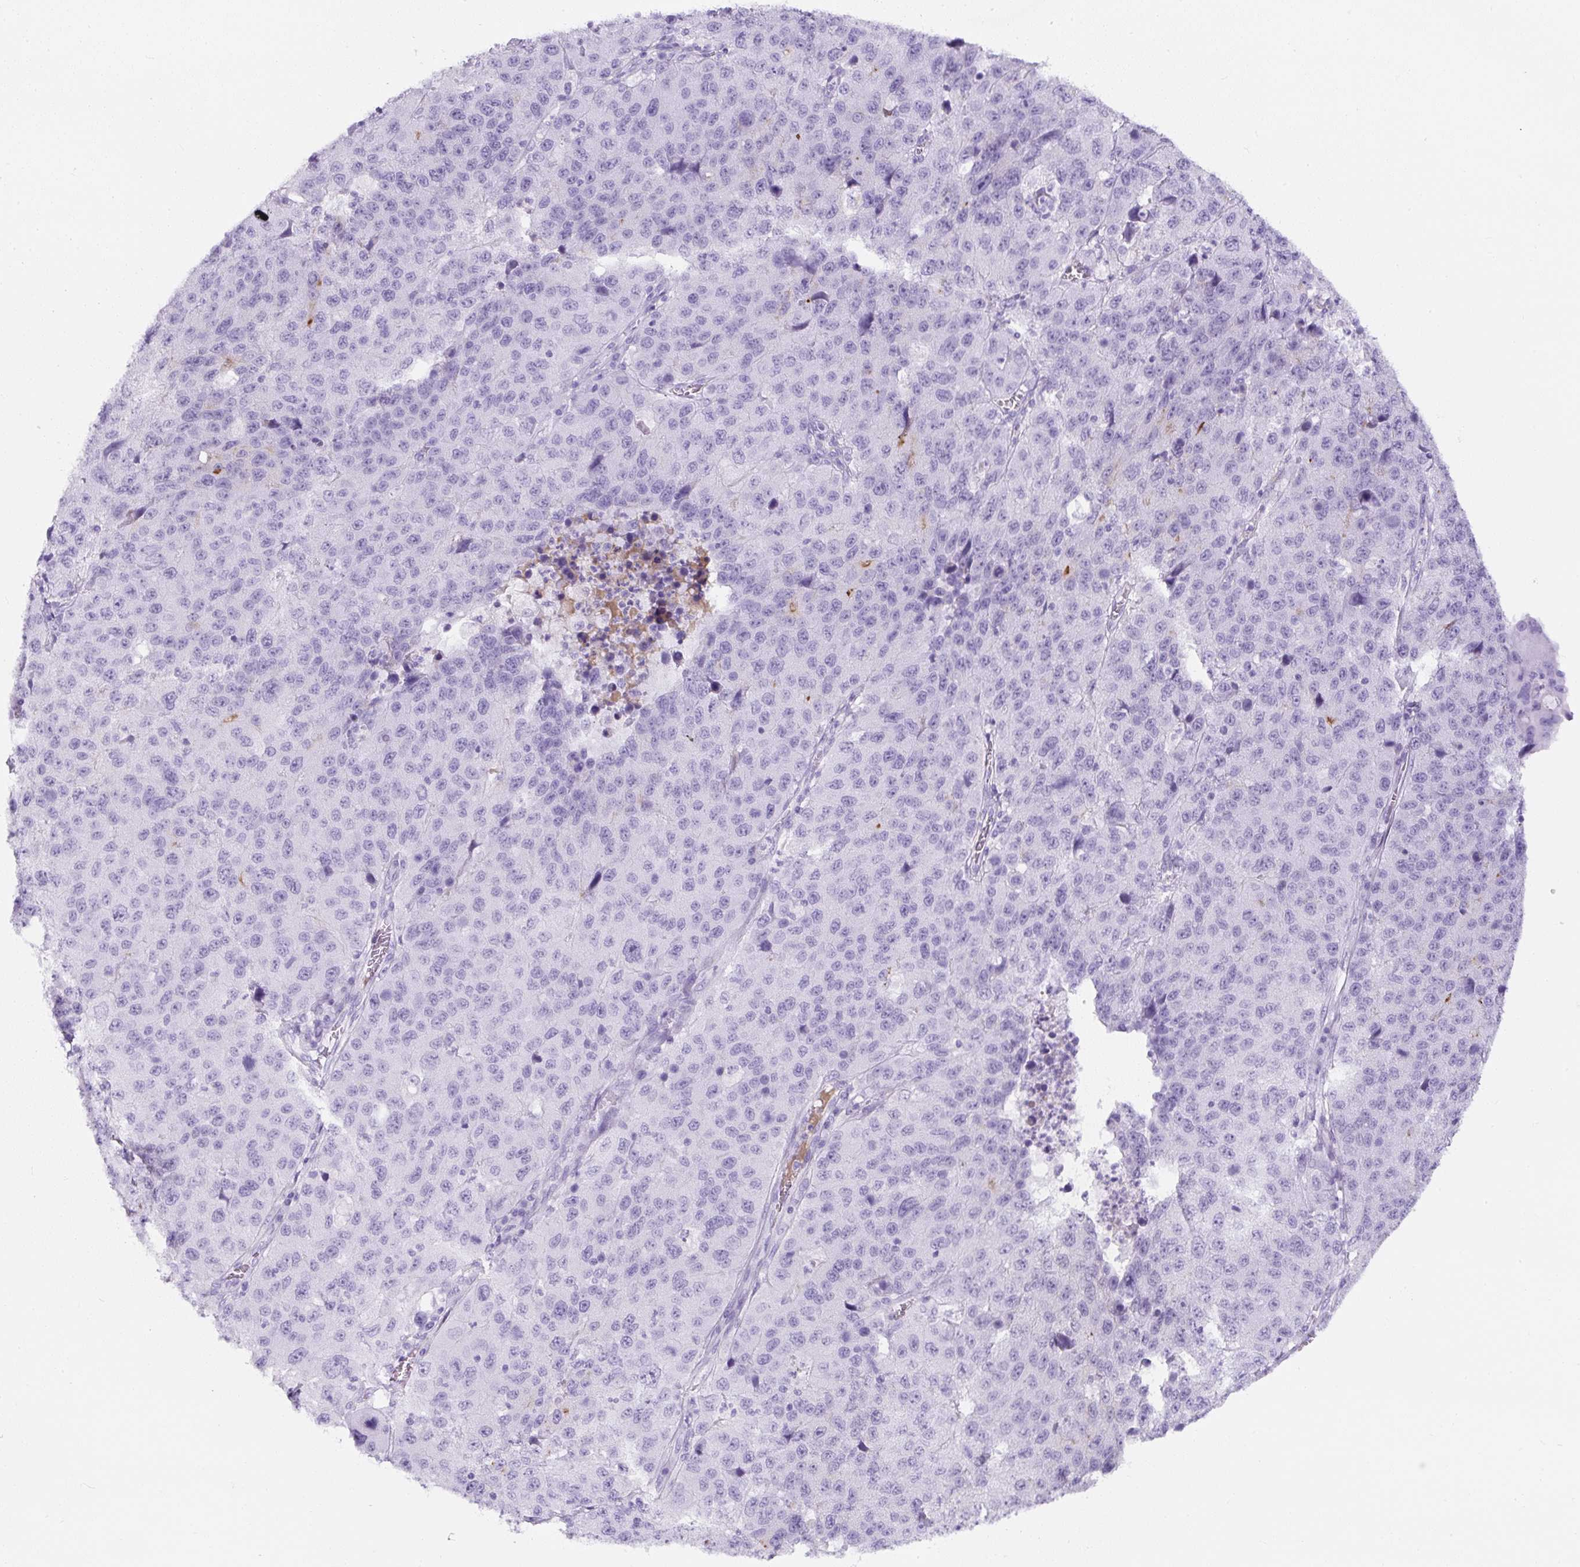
{"staining": {"intensity": "negative", "quantity": "none", "location": "none"}, "tissue": "stomach cancer", "cell_type": "Tumor cells", "image_type": "cancer", "snomed": [{"axis": "morphology", "description": "Adenocarcinoma, NOS"}, {"axis": "topography", "description": "Stomach"}], "caption": "High power microscopy image of an immunohistochemistry micrograph of stomach adenocarcinoma, revealing no significant expression in tumor cells.", "gene": "TMEM200B", "patient": {"sex": "male", "age": 71}}